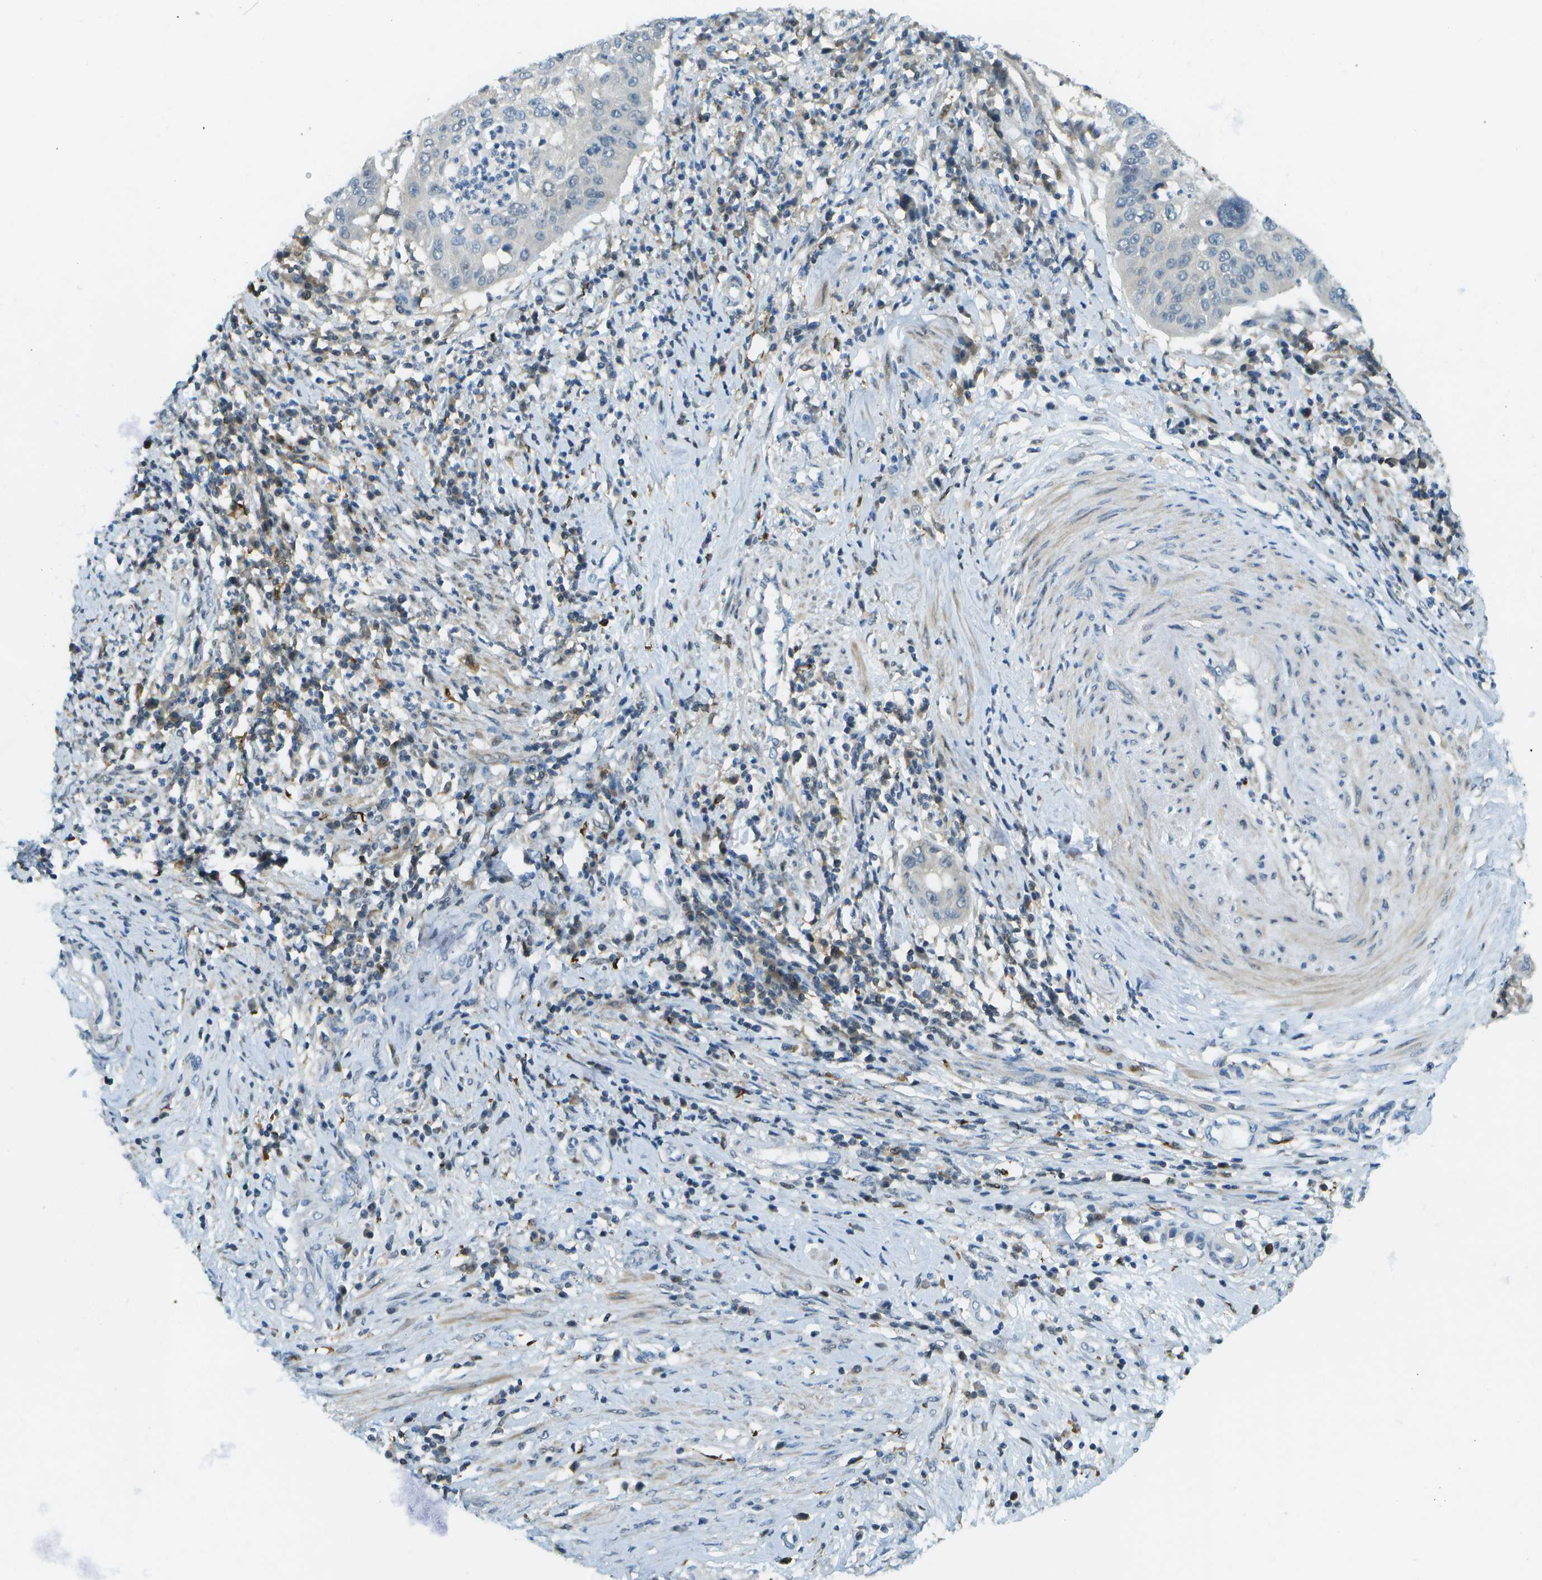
{"staining": {"intensity": "negative", "quantity": "none", "location": "none"}, "tissue": "cervical cancer", "cell_type": "Tumor cells", "image_type": "cancer", "snomed": [{"axis": "morphology", "description": "Normal tissue, NOS"}, {"axis": "morphology", "description": "Squamous cell carcinoma, NOS"}, {"axis": "topography", "description": "Cervix"}], "caption": "Immunohistochemistry of cervical cancer (squamous cell carcinoma) reveals no staining in tumor cells. Nuclei are stained in blue.", "gene": "CDH23", "patient": {"sex": "female", "age": 39}}